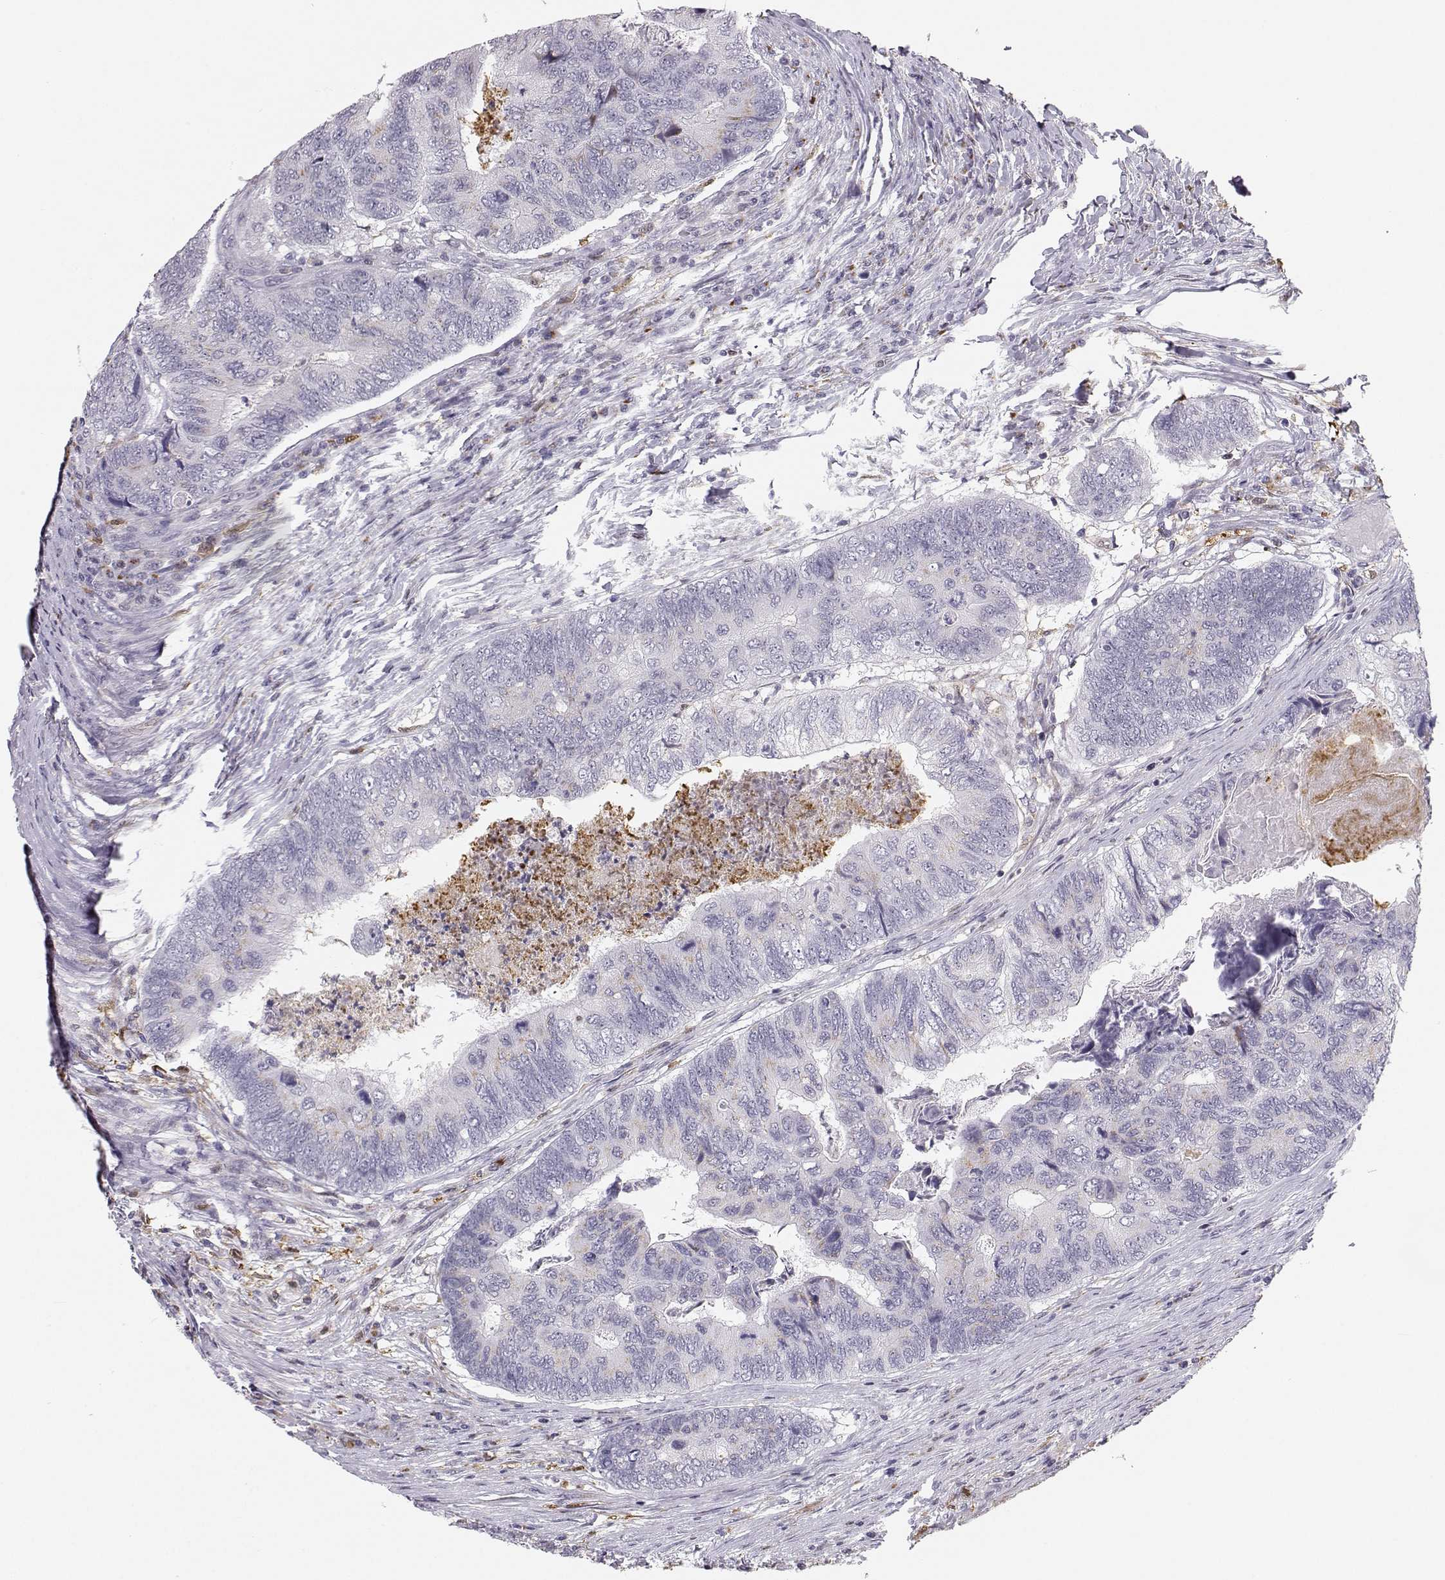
{"staining": {"intensity": "negative", "quantity": "none", "location": "none"}, "tissue": "colorectal cancer", "cell_type": "Tumor cells", "image_type": "cancer", "snomed": [{"axis": "morphology", "description": "Adenocarcinoma, NOS"}, {"axis": "topography", "description": "Colon"}], "caption": "Tumor cells are negative for protein expression in human colorectal cancer. (Stains: DAB immunohistochemistry (IHC) with hematoxylin counter stain, Microscopy: brightfield microscopy at high magnification).", "gene": "HTR7", "patient": {"sex": "female", "age": 67}}